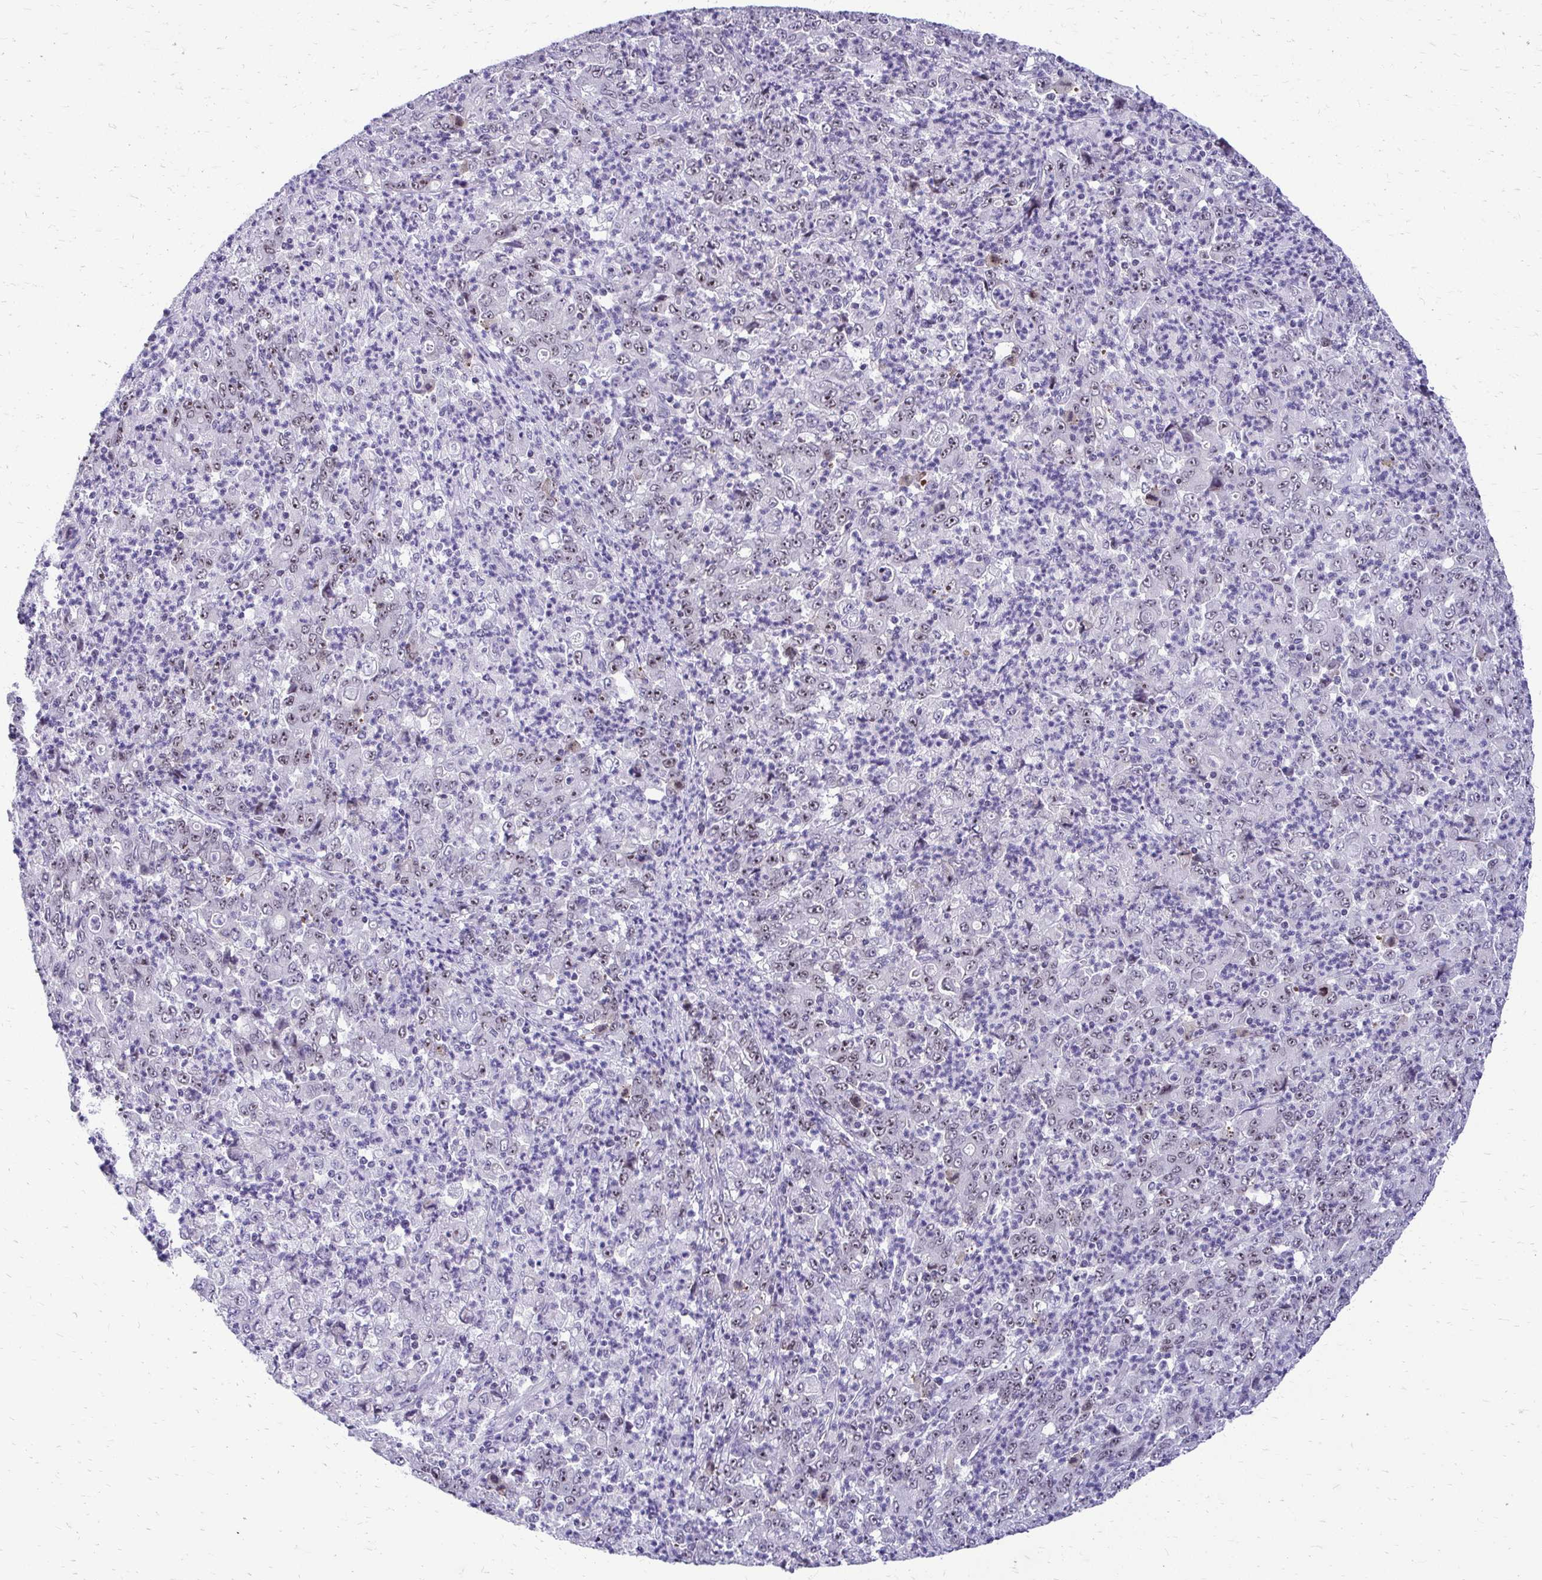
{"staining": {"intensity": "negative", "quantity": "none", "location": "none"}, "tissue": "stomach cancer", "cell_type": "Tumor cells", "image_type": "cancer", "snomed": [{"axis": "morphology", "description": "Adenocarcinoma, NOS"}, {"axis": "topography", "description": "Stomach, lower"}], "caption": "The histopathology image shows no significant staining in tumor cells of stomach cancer (adenocarcinoma). (Brightfield microscopy of DAB (3,3'-diaminobenzidine) immunohistochemistry at high magnification).", "gene": "NIFK", "patient": {"sex": "female", "age": 71}}